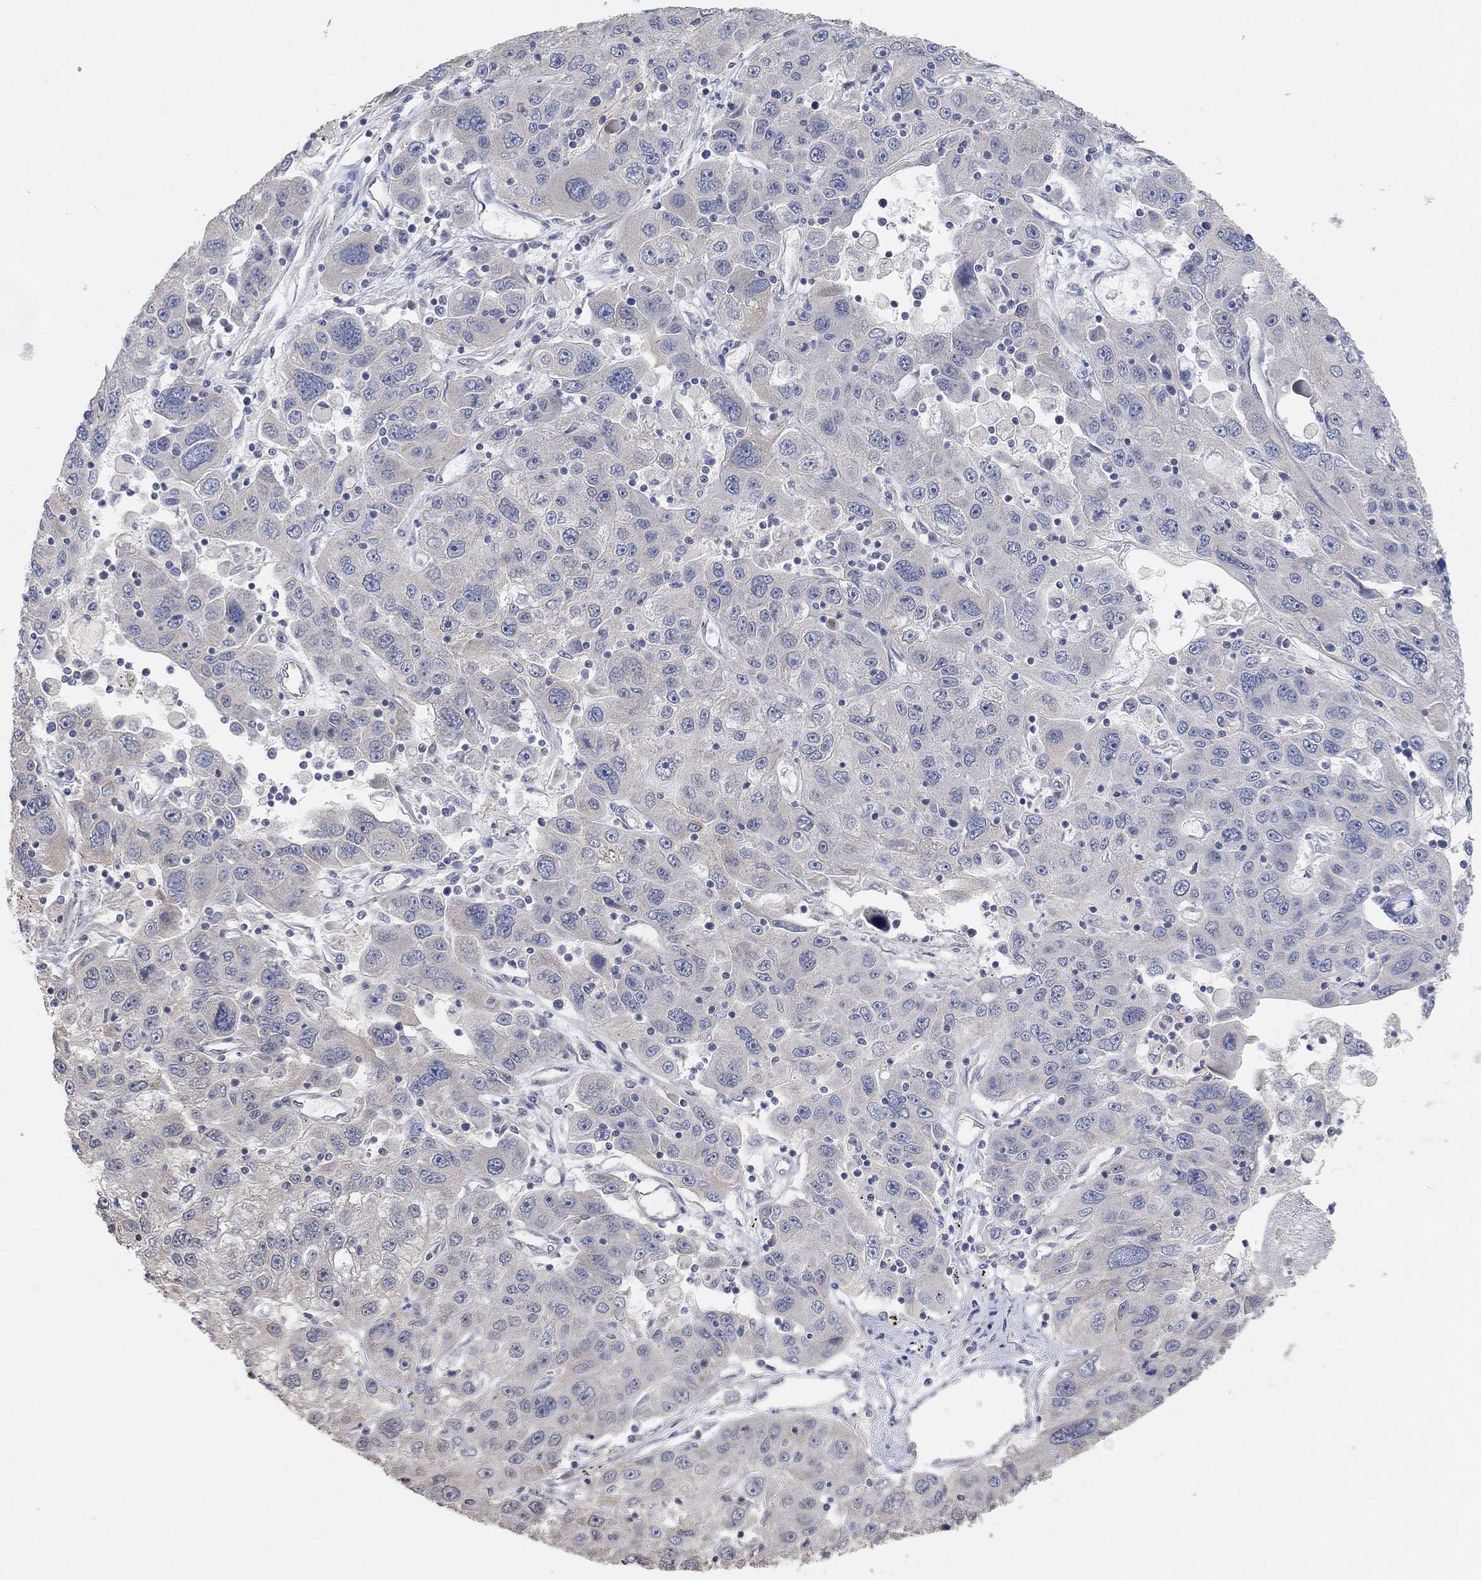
{"staining": {"intensity": "negative", "quantity": "none", "location": "none"}, "tissue": "stomach cancer", "cell_type": "Tumor cells", "image_type": "cancer", "snomed": [{"axis": "morphology", "description": "Adenocarcinoma, NOS"}, {"axis": "topography", "description": "Stomach"}], "caption": "An image of human stomach cancer is negative for staining in tumor cells.", "gene": "UNC5B", "patient": {"sex": "male", "age": 56}}